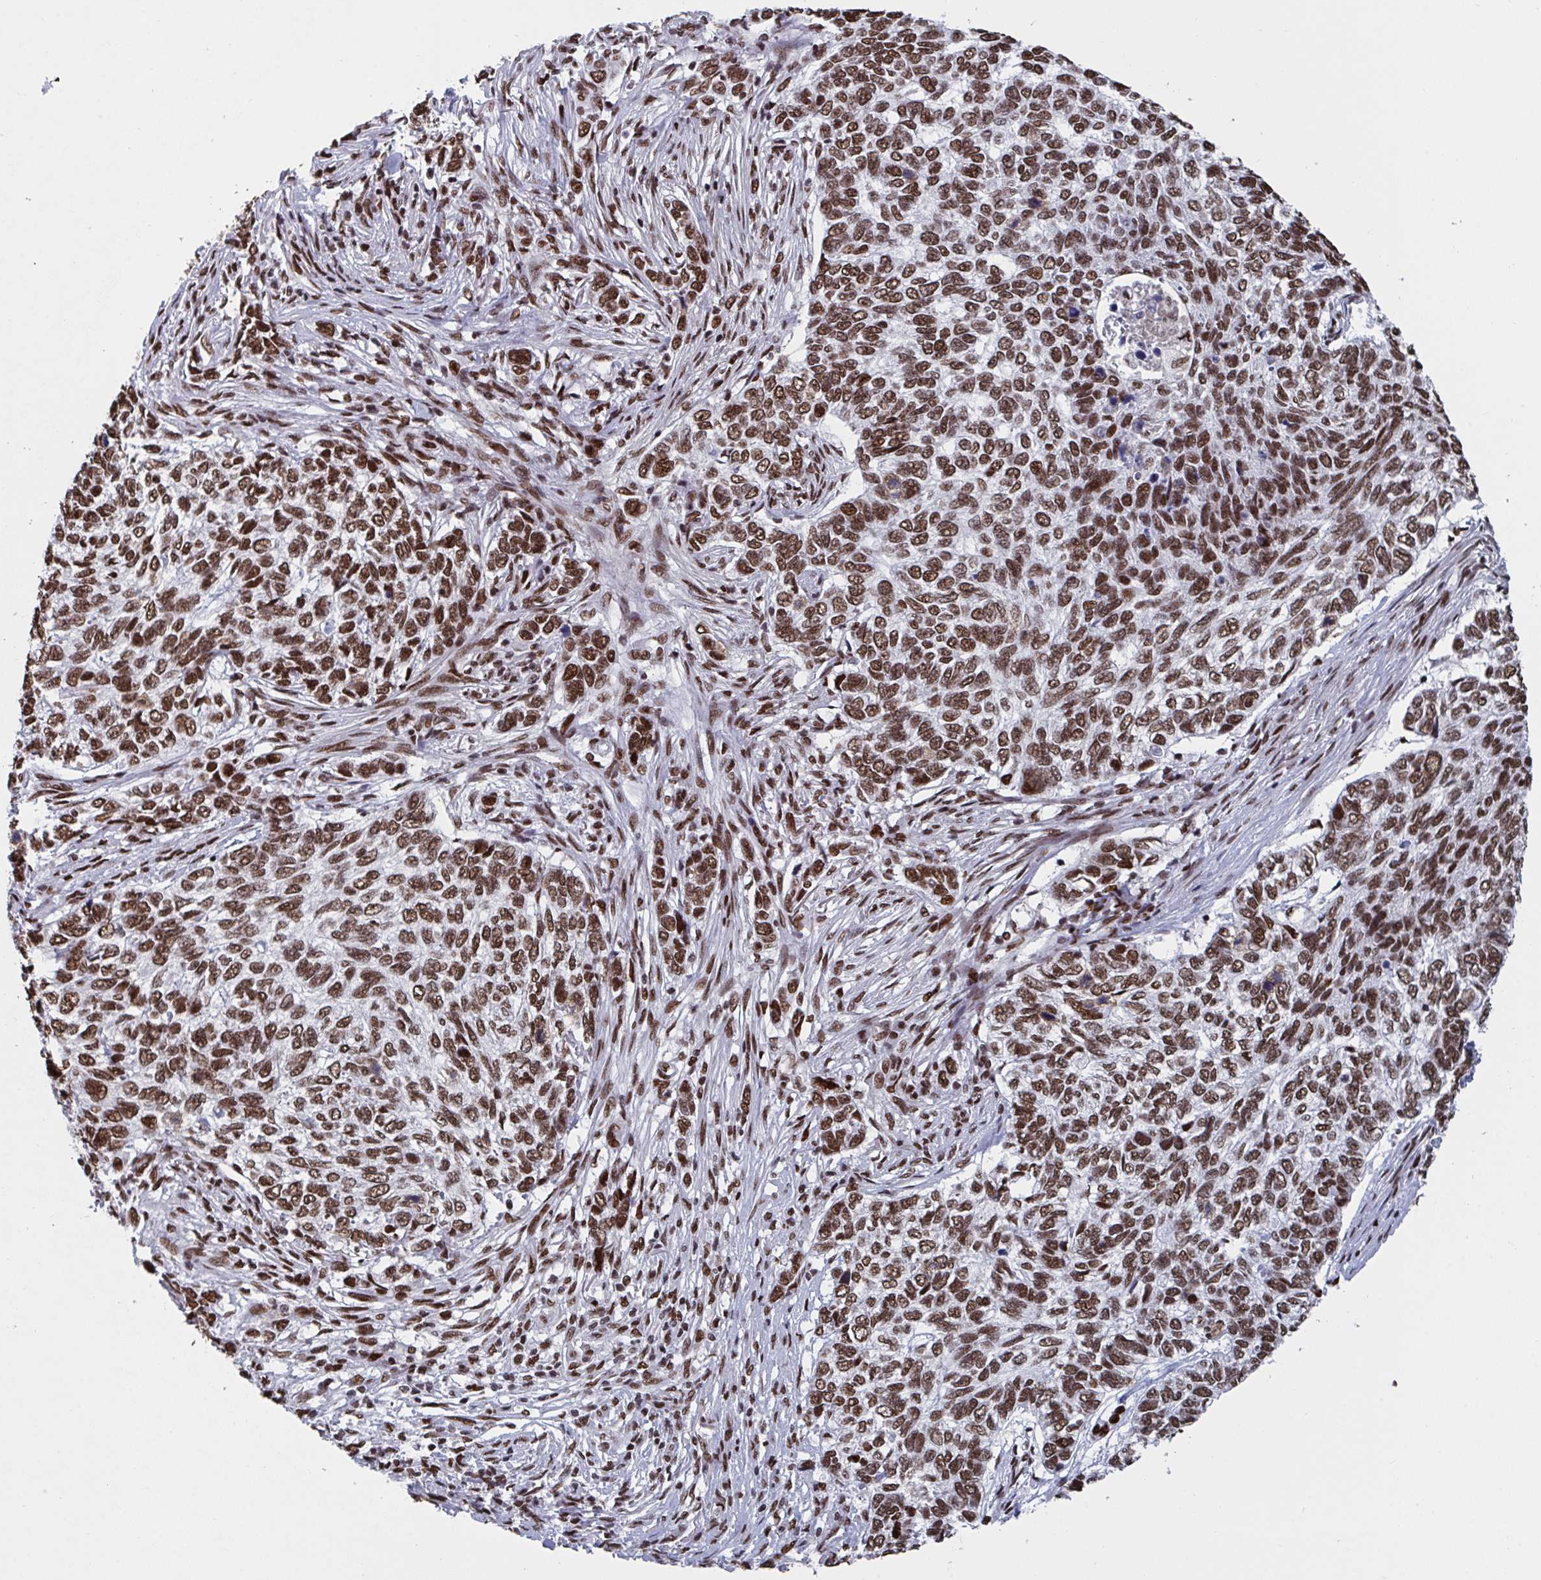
{"staining": {"intensity": "strong", "quantity": ">75%", "location": "nuclear"}, "tissue": "skin cancer", "cell_type": "Tumor cells", "image_type": "cancer", "snomed": [{"axis": "morphology", "description": "Basal cell carcinoma"}, {"axis": "topography", "description": "Skin"}], "caption": "Skin cancer stained with a brown dye reveals strong nuclear positive expression in about >75% of tumor cells.", "gene": "ZNF607", "patient": {"sex": "female", "age": 65}}